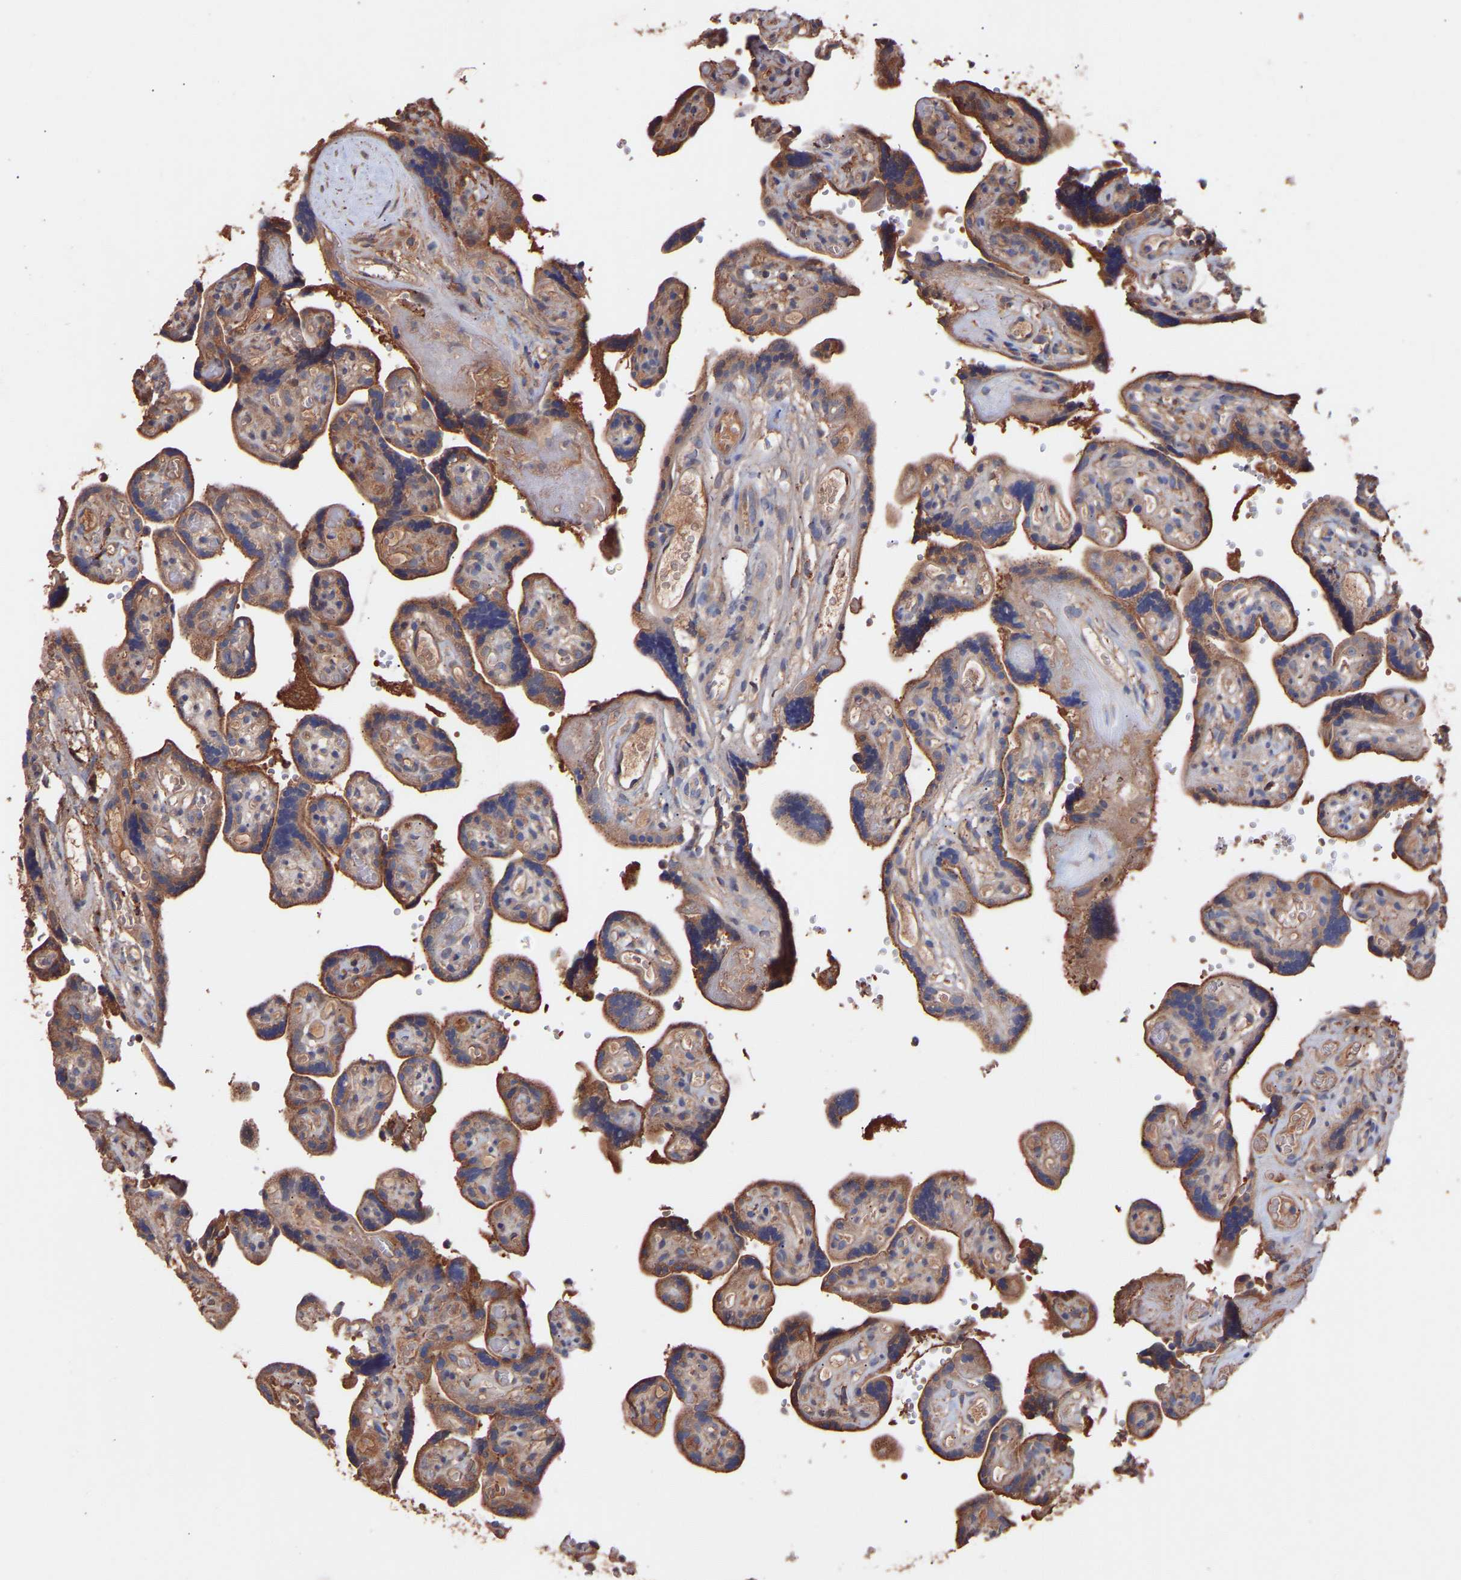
{"staining": {"intensity": "moderate", "quantity": ">75%", "location": "cytoplasmic/membranous"}, "tissue": "placenta", "cell_type": "Decidual cells", "image_type": "normal", "snomed": [{"axis": "morphology", "description": "Normal tissue, NOS"}, {"axis": "topography", "description": "Placenta"}], "caption": "Decidual cells display medium levels of moderate cytoplasmic/membranous expression in approximately >75% of cells in benign human placenta.", "gene": "TMEM268", "patient": {"sex": "female", "age": 30}}